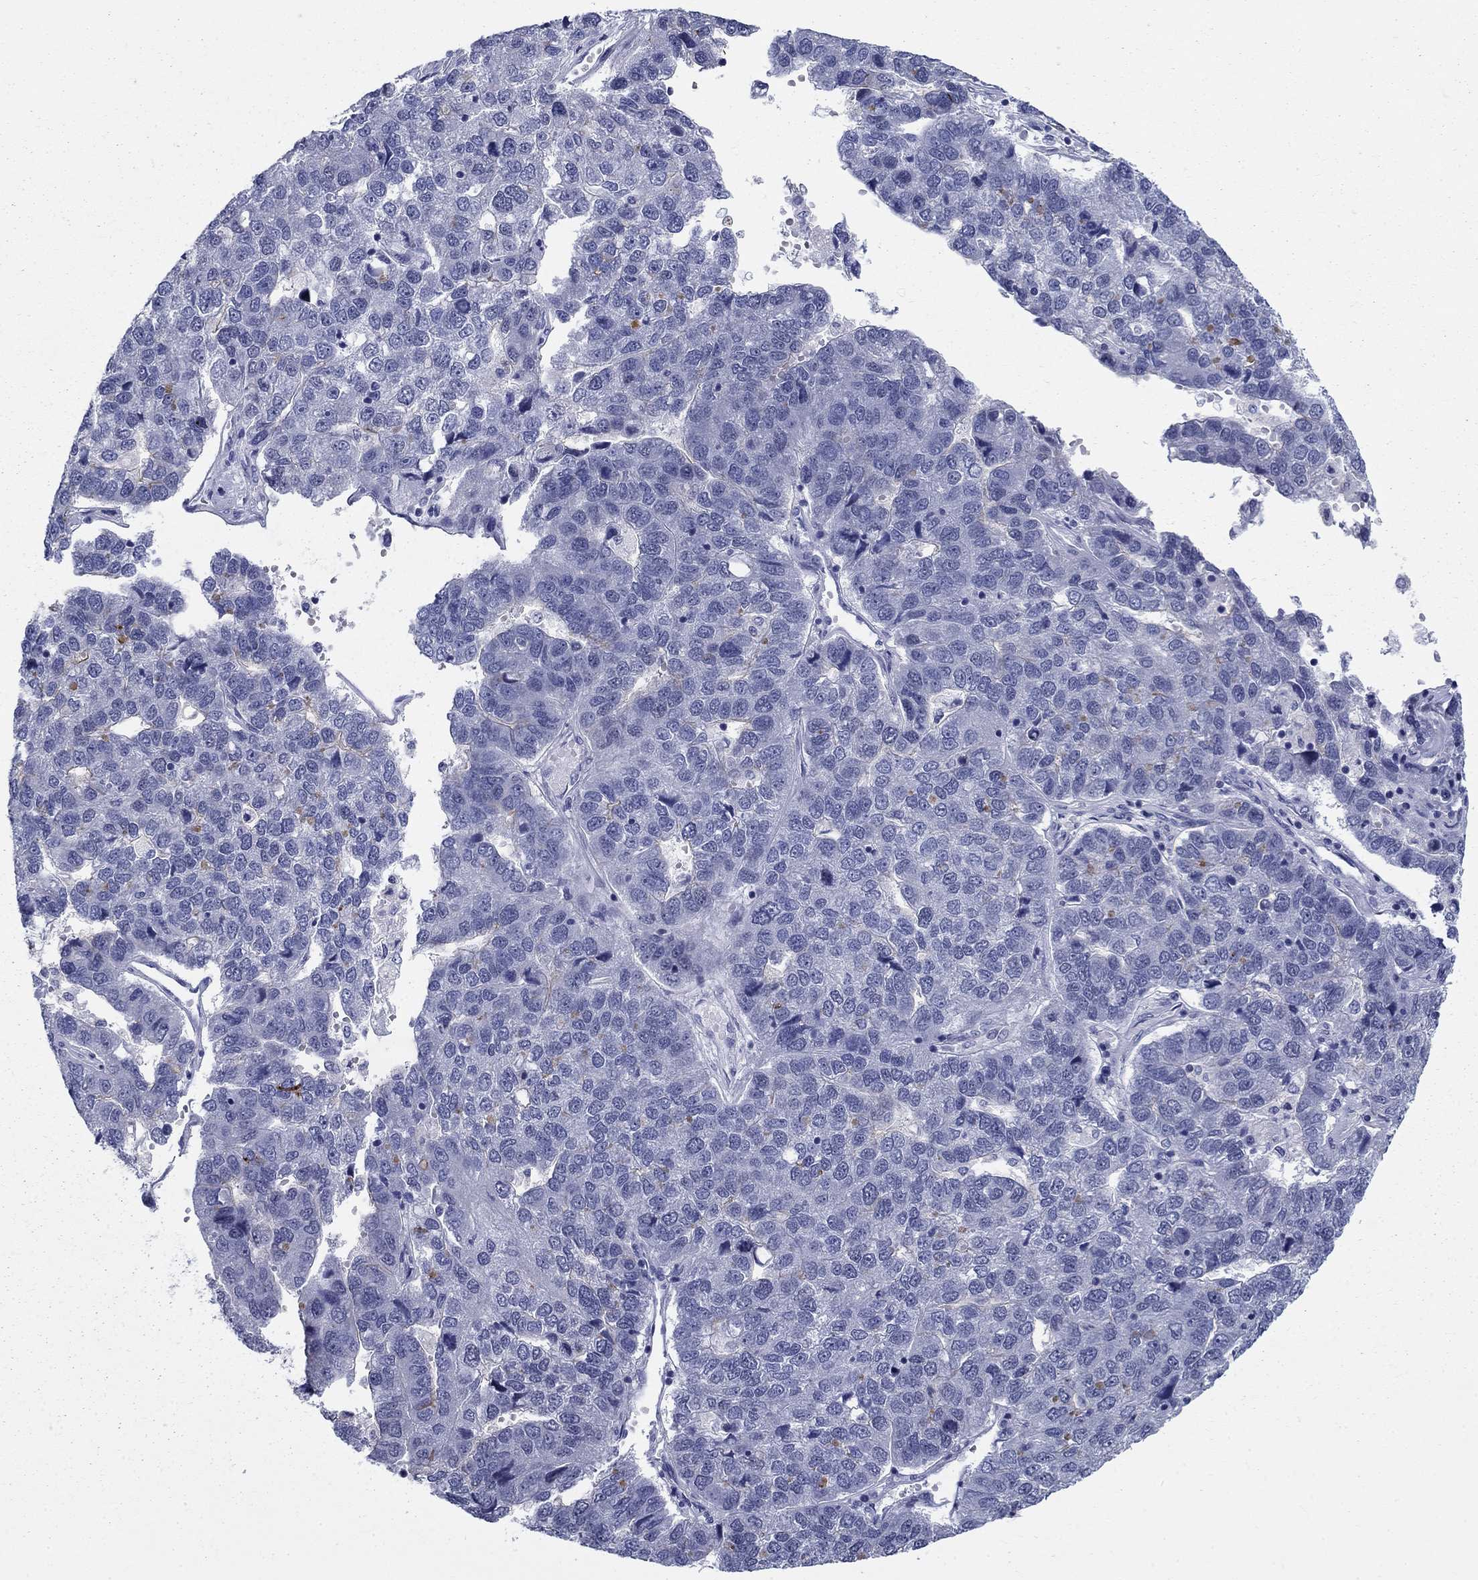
{"staining": {"intensity": "negative", "quantity": "none", "location": "none"}, "tissue": "pancreatic cancer", "cell_type": "Tumor cells", "image_type": "cancer", "snomed": [{"axis": "morphology", "description": "Adenocarcinoma, NOS"}, {"axis": "topography", "description": "Pancreas"}], "caption": "Immunohistochemistry histopathology image of neoplastic tissue: human pancreatic cancer (adenocarcinoma) stained with DAB reveals no significant protein staining in tumor cells.", "gene": "C4orf19", "patient": {"sex": "female", "age": 61}}